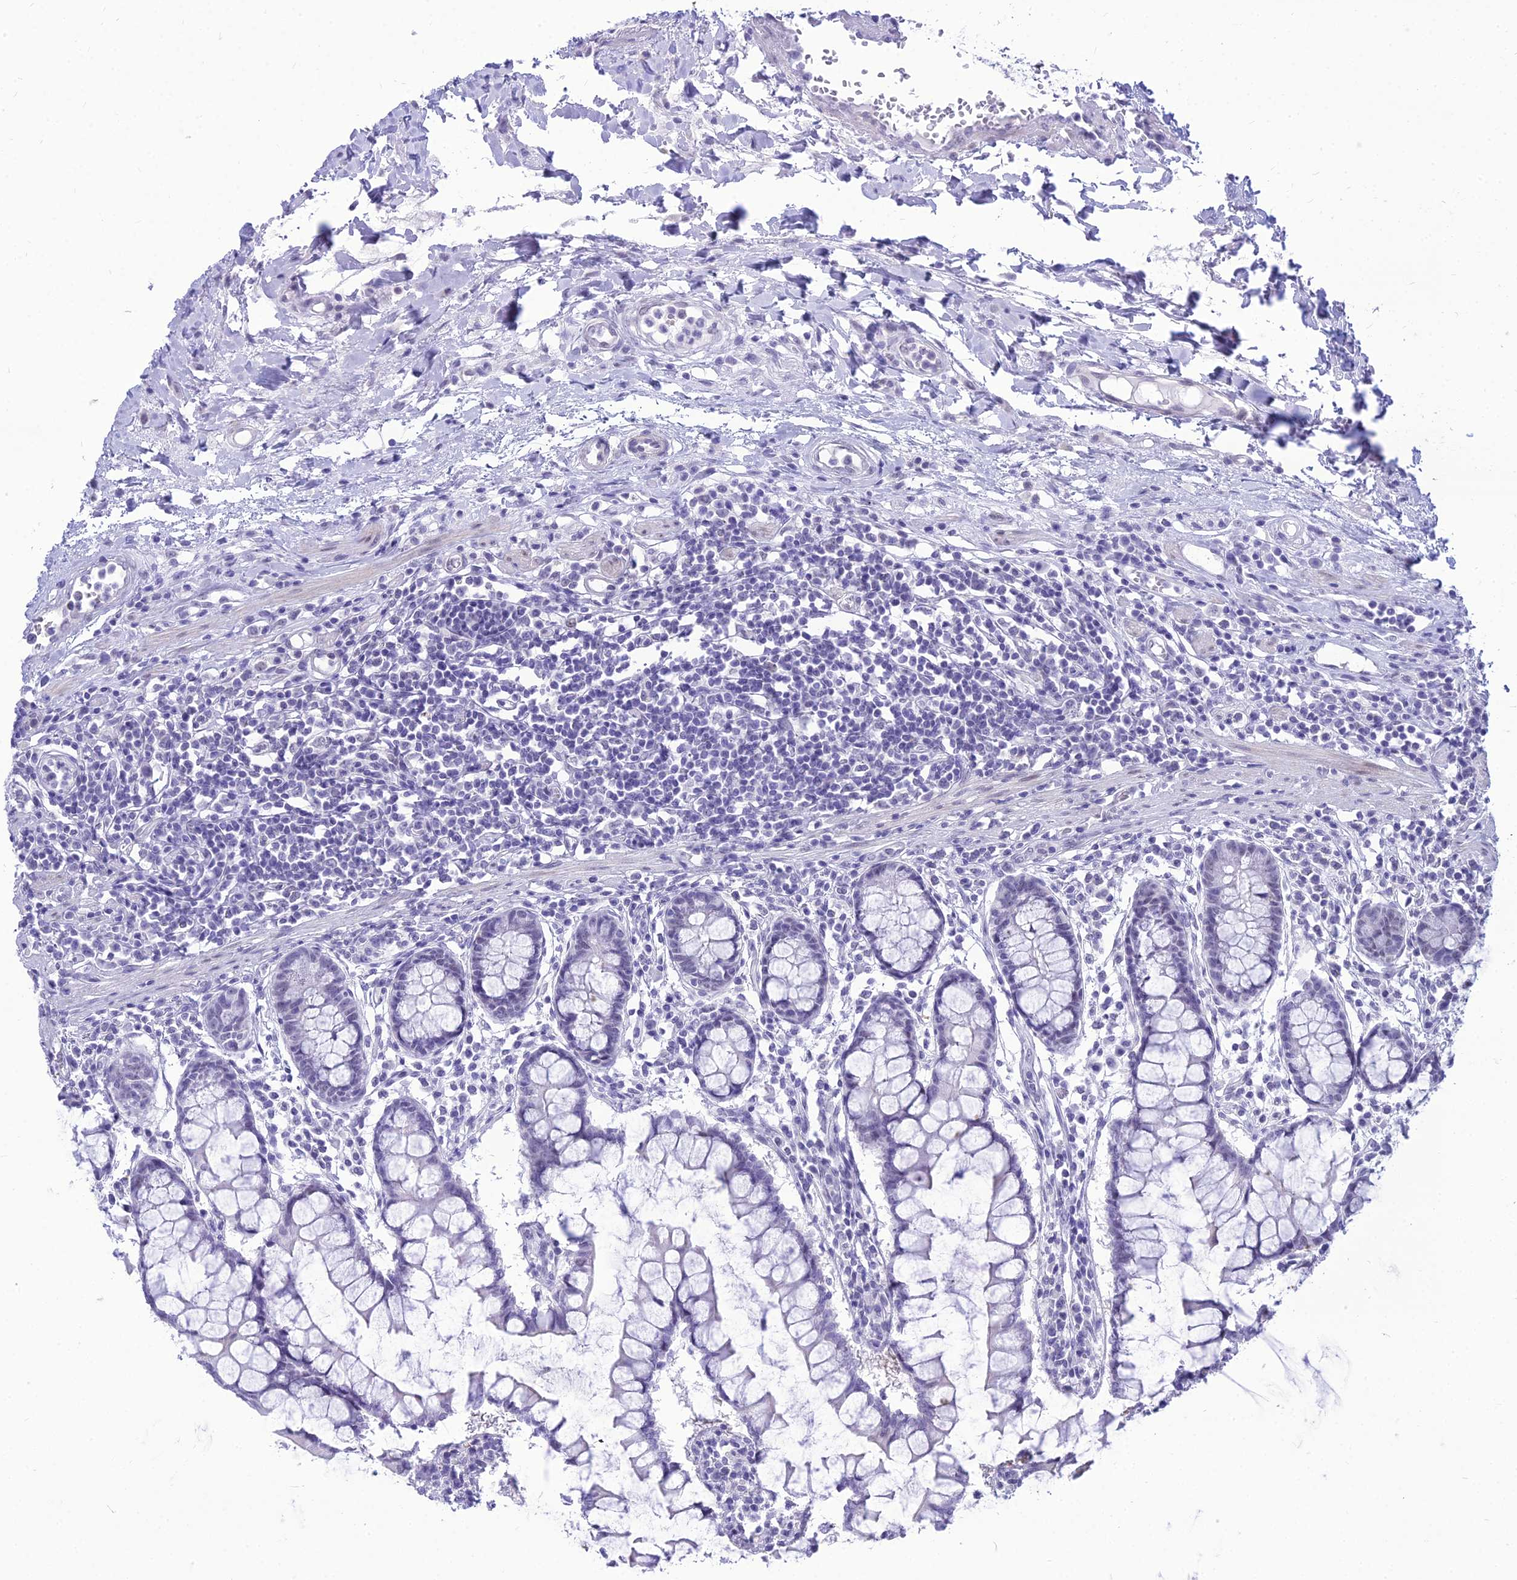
{"staining": {"intensity": "negative", "quantity": "none", "location": "none"}, "tissue": "colon", "cell_type": "Endothelial cells", "image_type": "normal", "snomed": [{"axis": "morphology", "description": "Normal tissue, NOS"}, {"axis": "morphology", "description": "Adenocarcinoma, NOS"}, {"axis": "topography", "description": "Colon"}], "caption": "Endothelial cells are negative for protein expression in normal human colon. (Stains: DAB immunohistochemistry with hematoxylin counter stain, Microscopy: brightfield microscopy at high magnification).", "gene": "DHX40", "patient": {"sex": "female", "age": 55}}